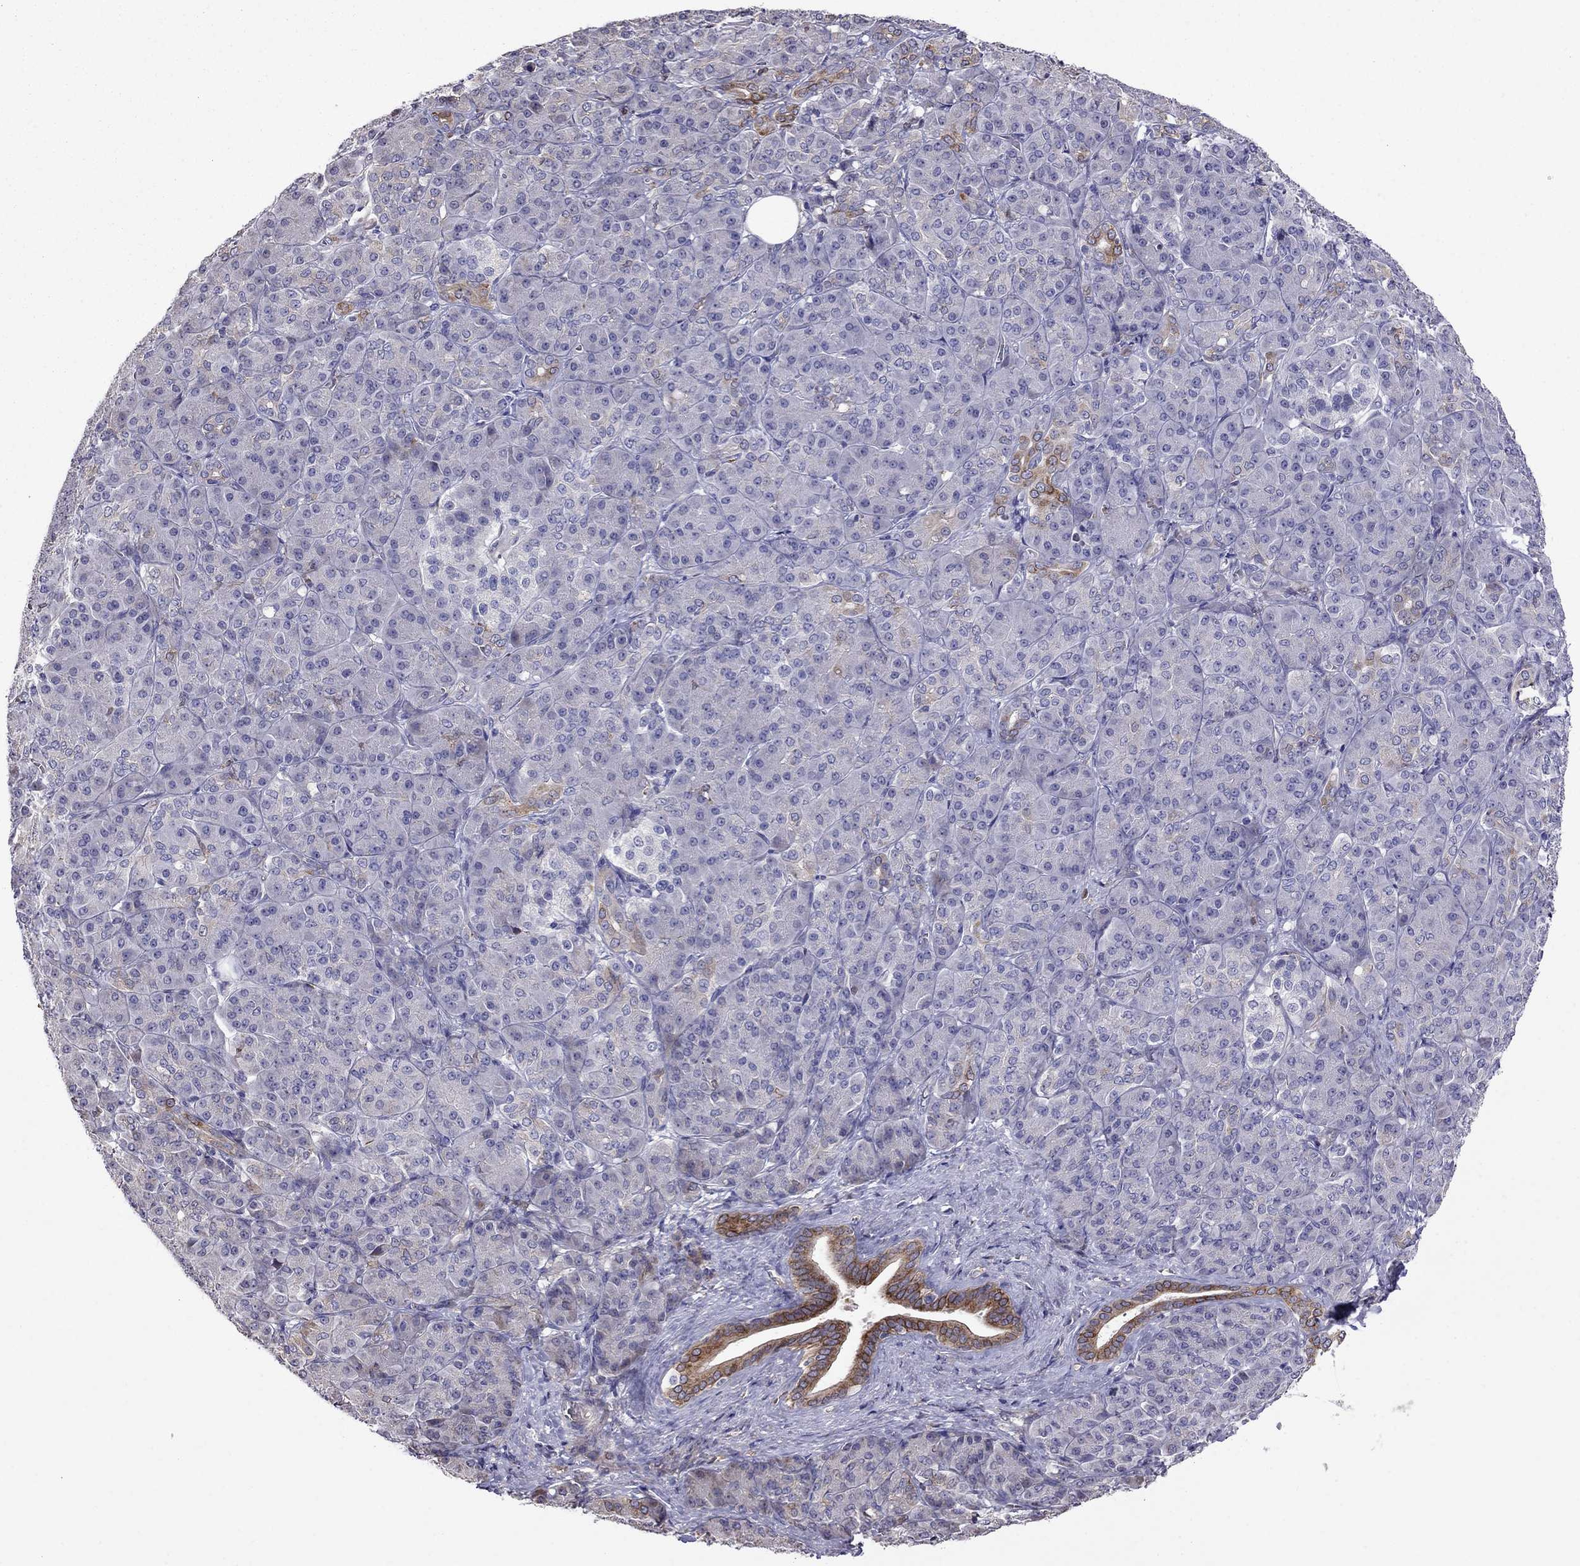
{"staining": {"intensity": "moderate", "quantity": "25%-75%", "location": "cytoplasmic/membranous"}, "tissue": "pancreatic cancer", "cell_type": "Tumor cells", "image_type": "cancer", "snomed": [{"axis": "morphology", "description": "Normal tissue, NOS"}, {"axis": "morphology", "description": "Inflammation, NOS"}, {"axis": "morphology", "description": "Adenocarcinoma, NOS"}, {"axis": "topography", "description": "Pancreas"}], "caption": "An image of pancreatic cancer stained for a protein displays moderate cytoplasmic/membranous brown staining in tumor cells. Nuclei are stained in blue.", "gene": "ADAM28", "patient": {"sex": "male", "age": 57}}